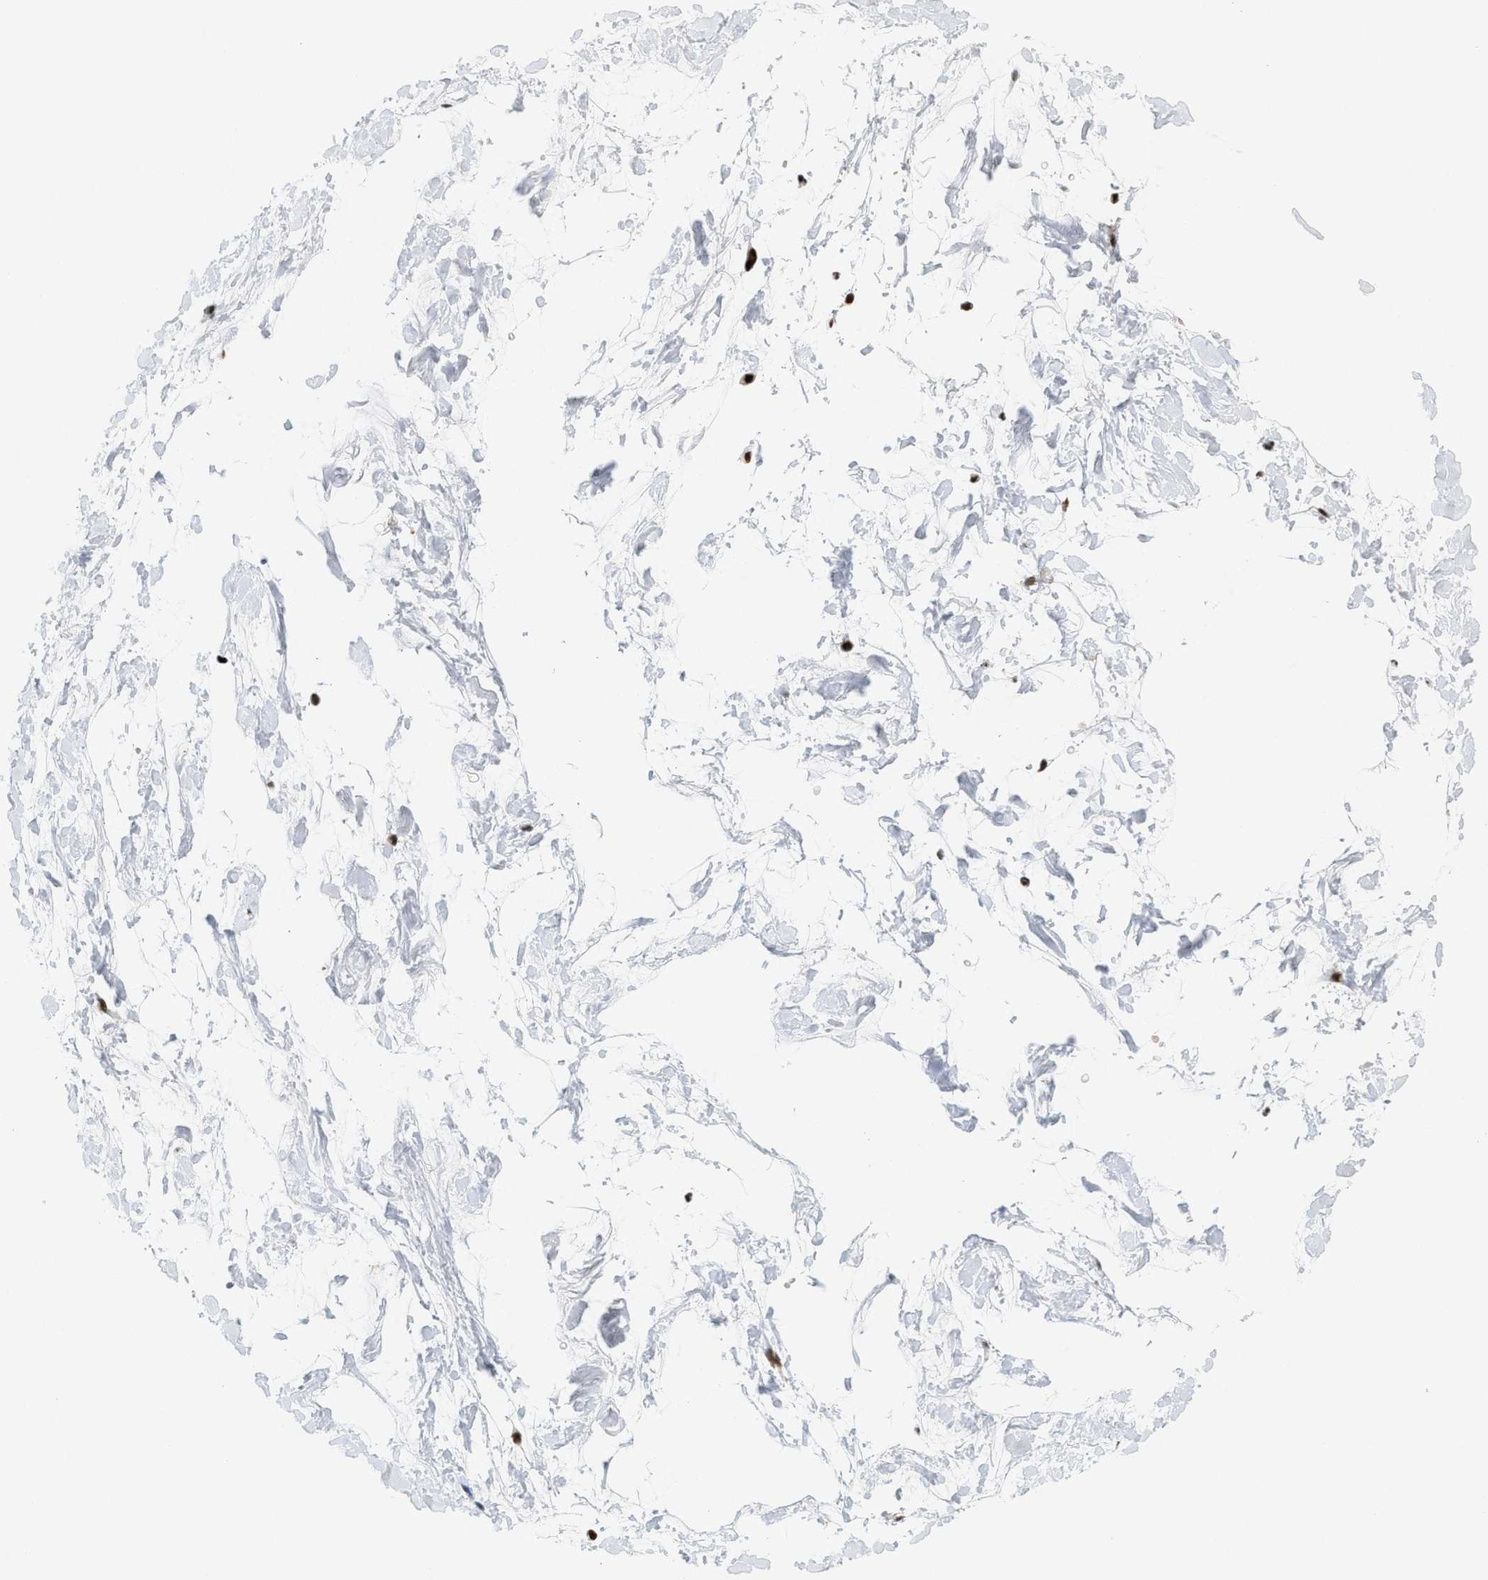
{"staining": {"intensity": "moderate", "quantity": "25%-75%", "location": "nuclear"}, "tissue": "adipose tissue", "cell_type": "Adipocytes", "image_type": "normal", "snomed": [{"axis": "morphology", "description": "Normal tissue, NOS"}, {"axis": "topography", "description": "Soft tissue"}], "caption": "About 25%-75% of adipocytes in benign human adipose tissue demonstrate moderate nuclear protein staining as visualized by brown immunohistochemical staining.", "gene": "C17orf49", "patient": {"sex": "male", "age": 72}}